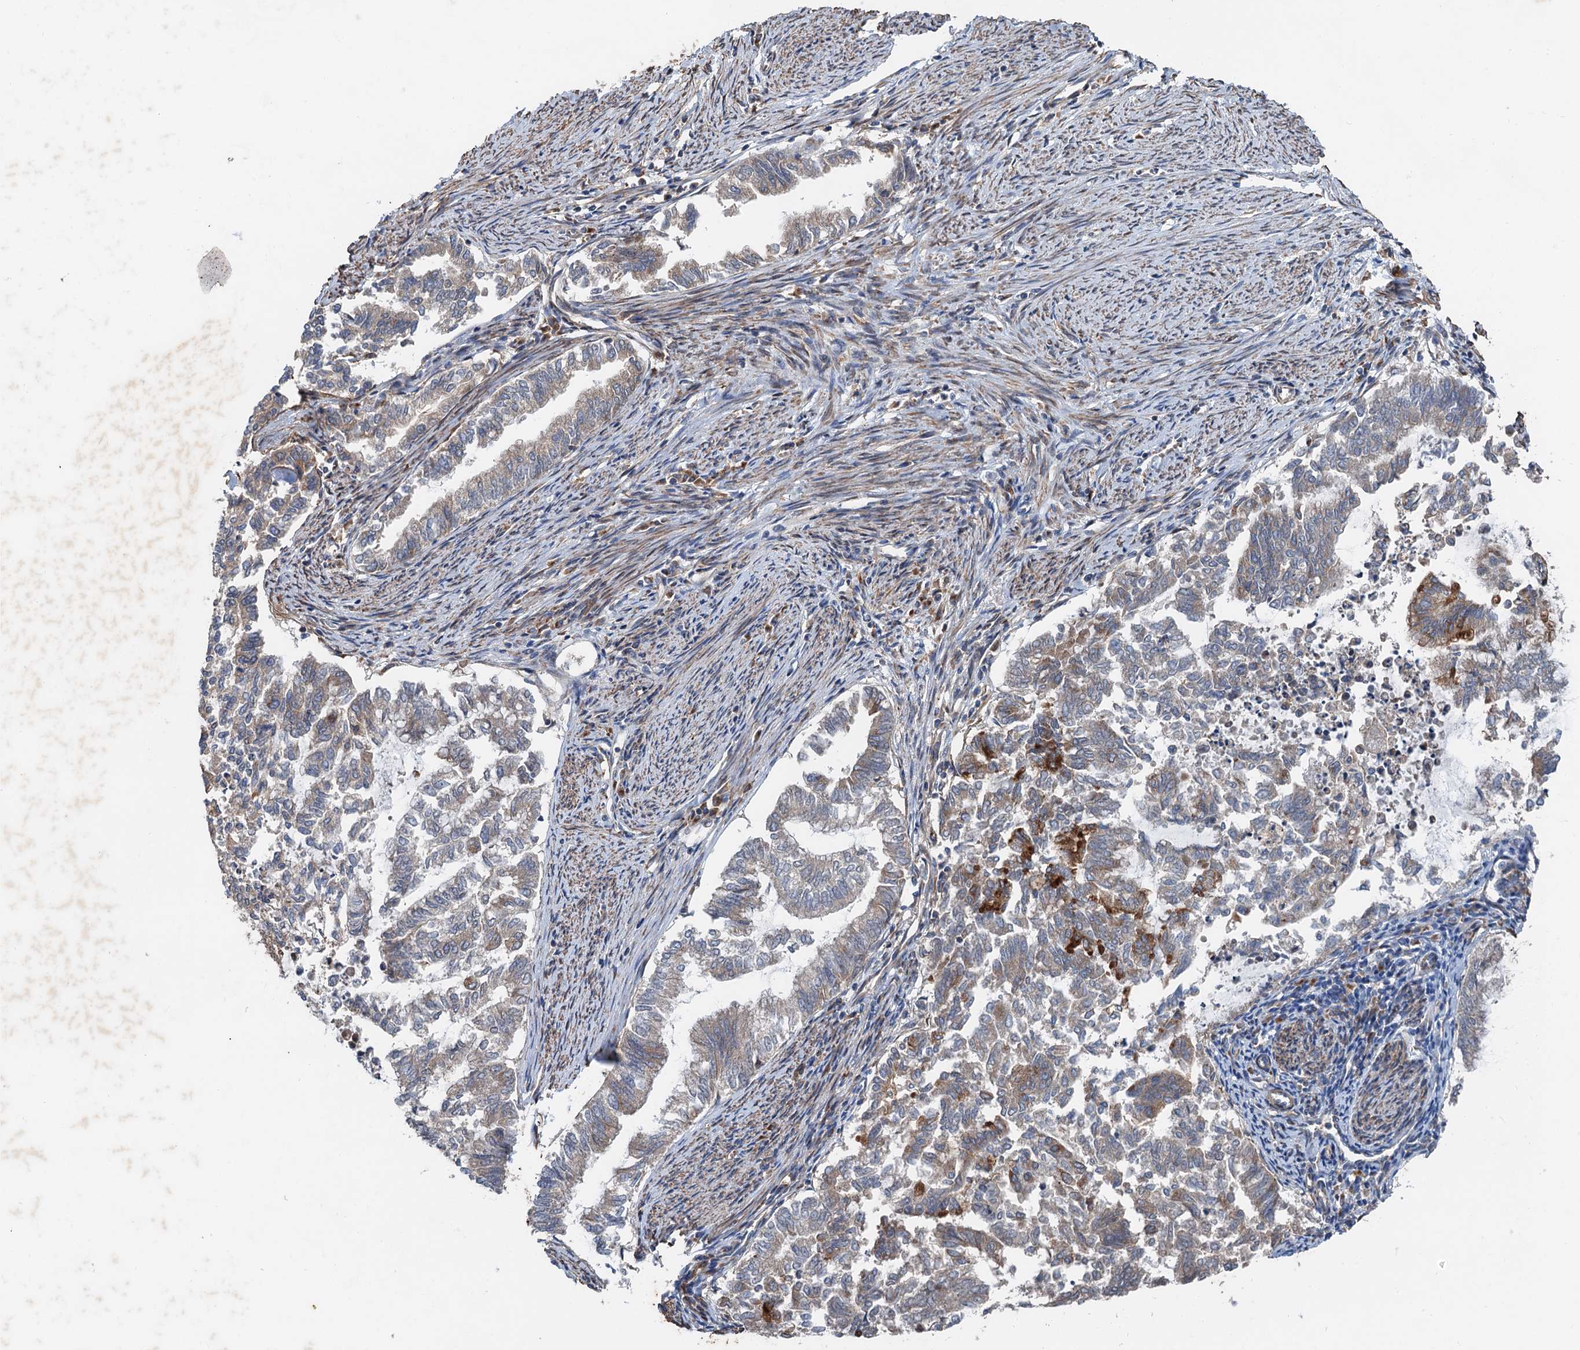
{"staining": {"intensity": "moderate", "quantity": "<25%", "location": "cytoplasmic/membranous"}, "tissue": "endometrial cancer", "cell_type": "Tumor cells", "image_type": "cancer", "snomed": [{"axis": "morphology", "description": "Adenocarcinoma, NOS"}, {"axis": "topography", "description": "Endometrium"}], "caption": "The immunohistochemical stain shows moderate cytoplasmic/membranous expression in tumor cells of endometrial cancer (adenocarcinoma) tissue.", "gene": "ANKRD26", "patient": {"sex": "female", "age": 79}}